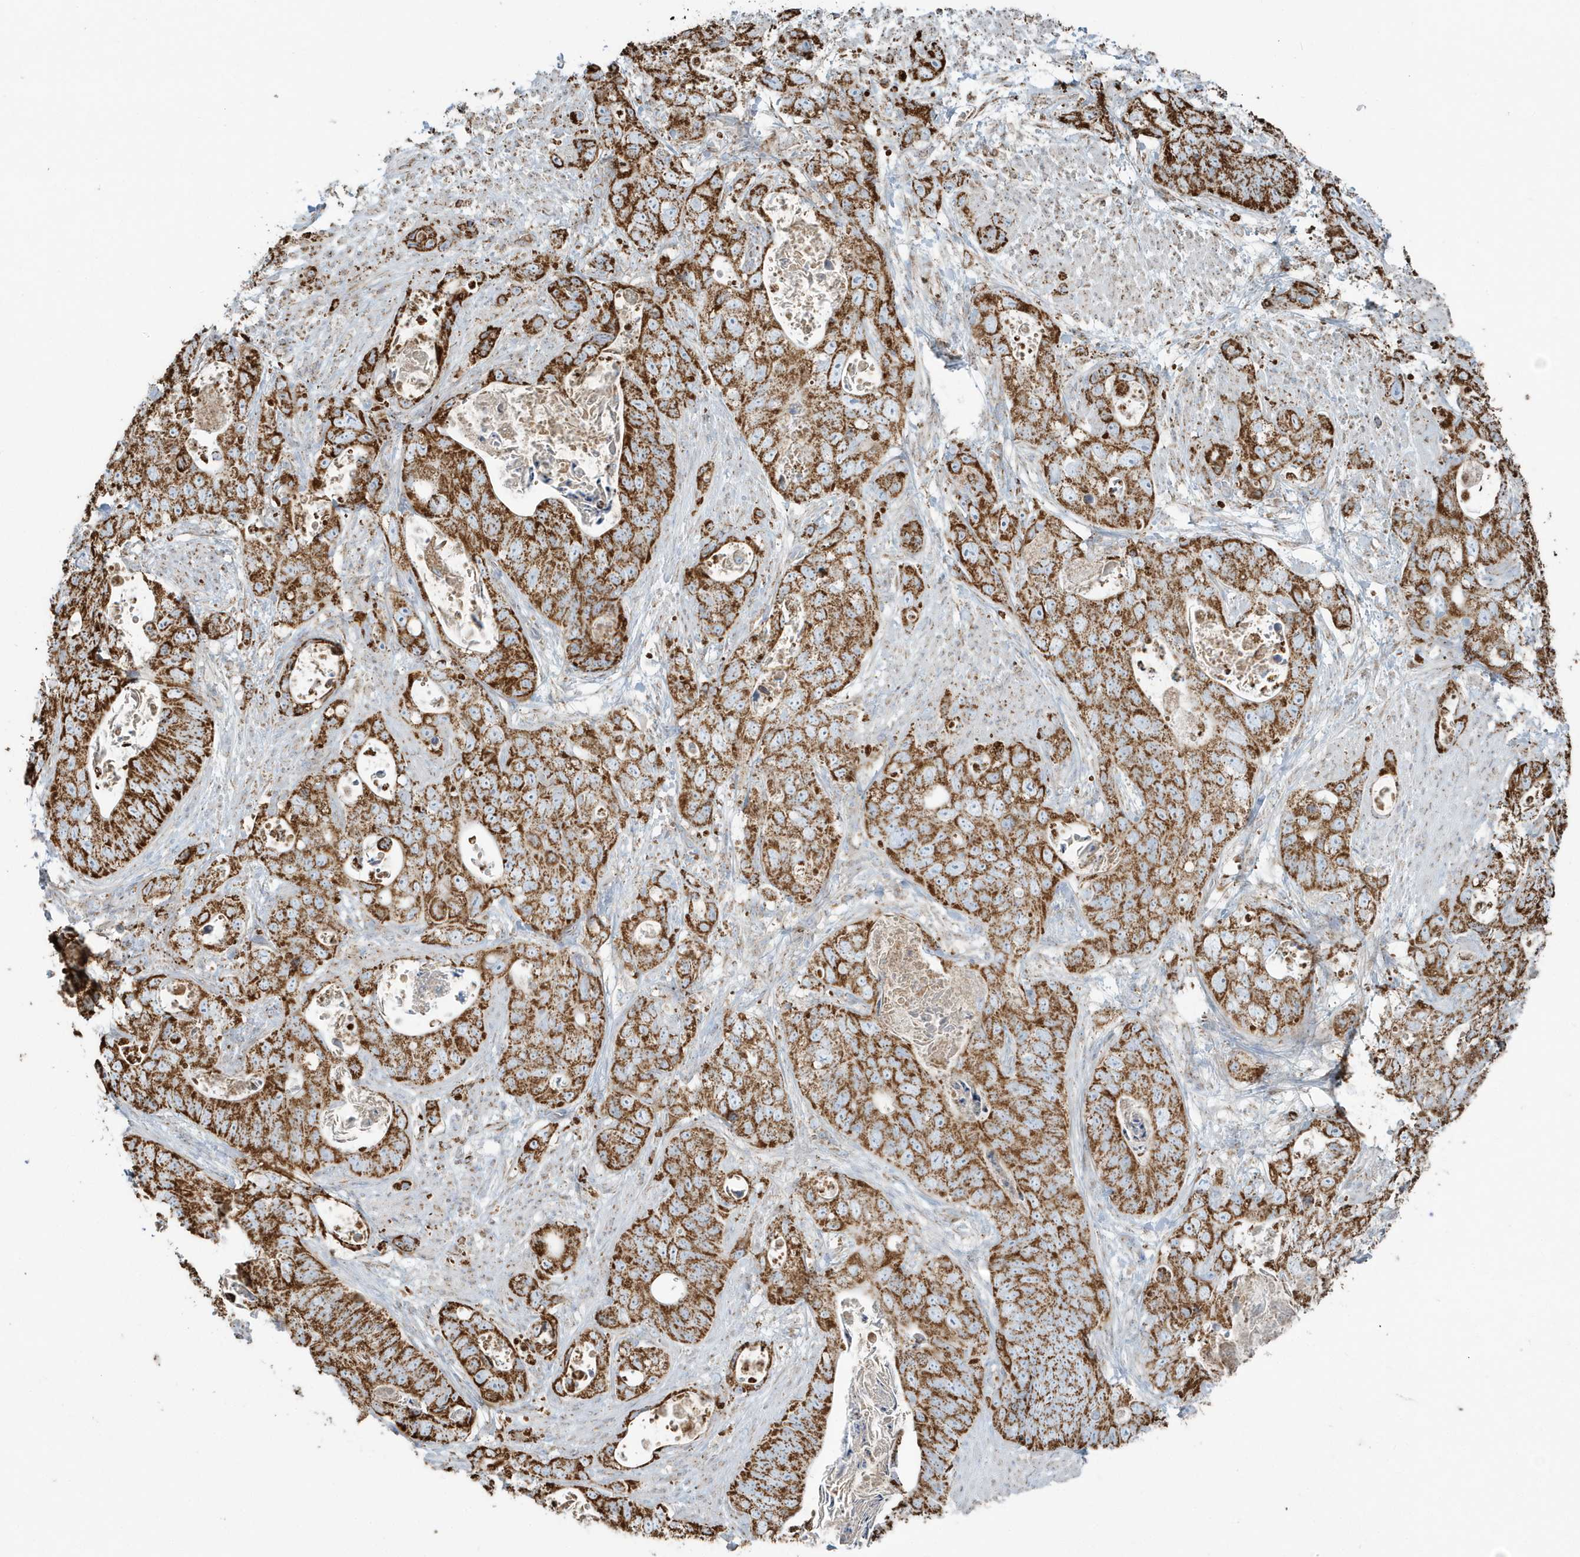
{"staining": {"intensity": "strong", "quantity": ">75%", "location": "cytoplasmic/membranous"}, "tissue": "stomach cancer", "cell_type": "Tumor cells", "image_type": "cancer", "snomed": [{"axis": "morphology", "description": "Adenocarcinoma, NOS"}, {"axis": "topography", "description": "Stomach"}], "caption": "A high amount of strong cytoplasmic/membranous staining is identified in about >75% of tumor cells in stomach cancer tissue.", "gene": "RAB11FIP3", "patient": {"sex": "female", "age": 89}}